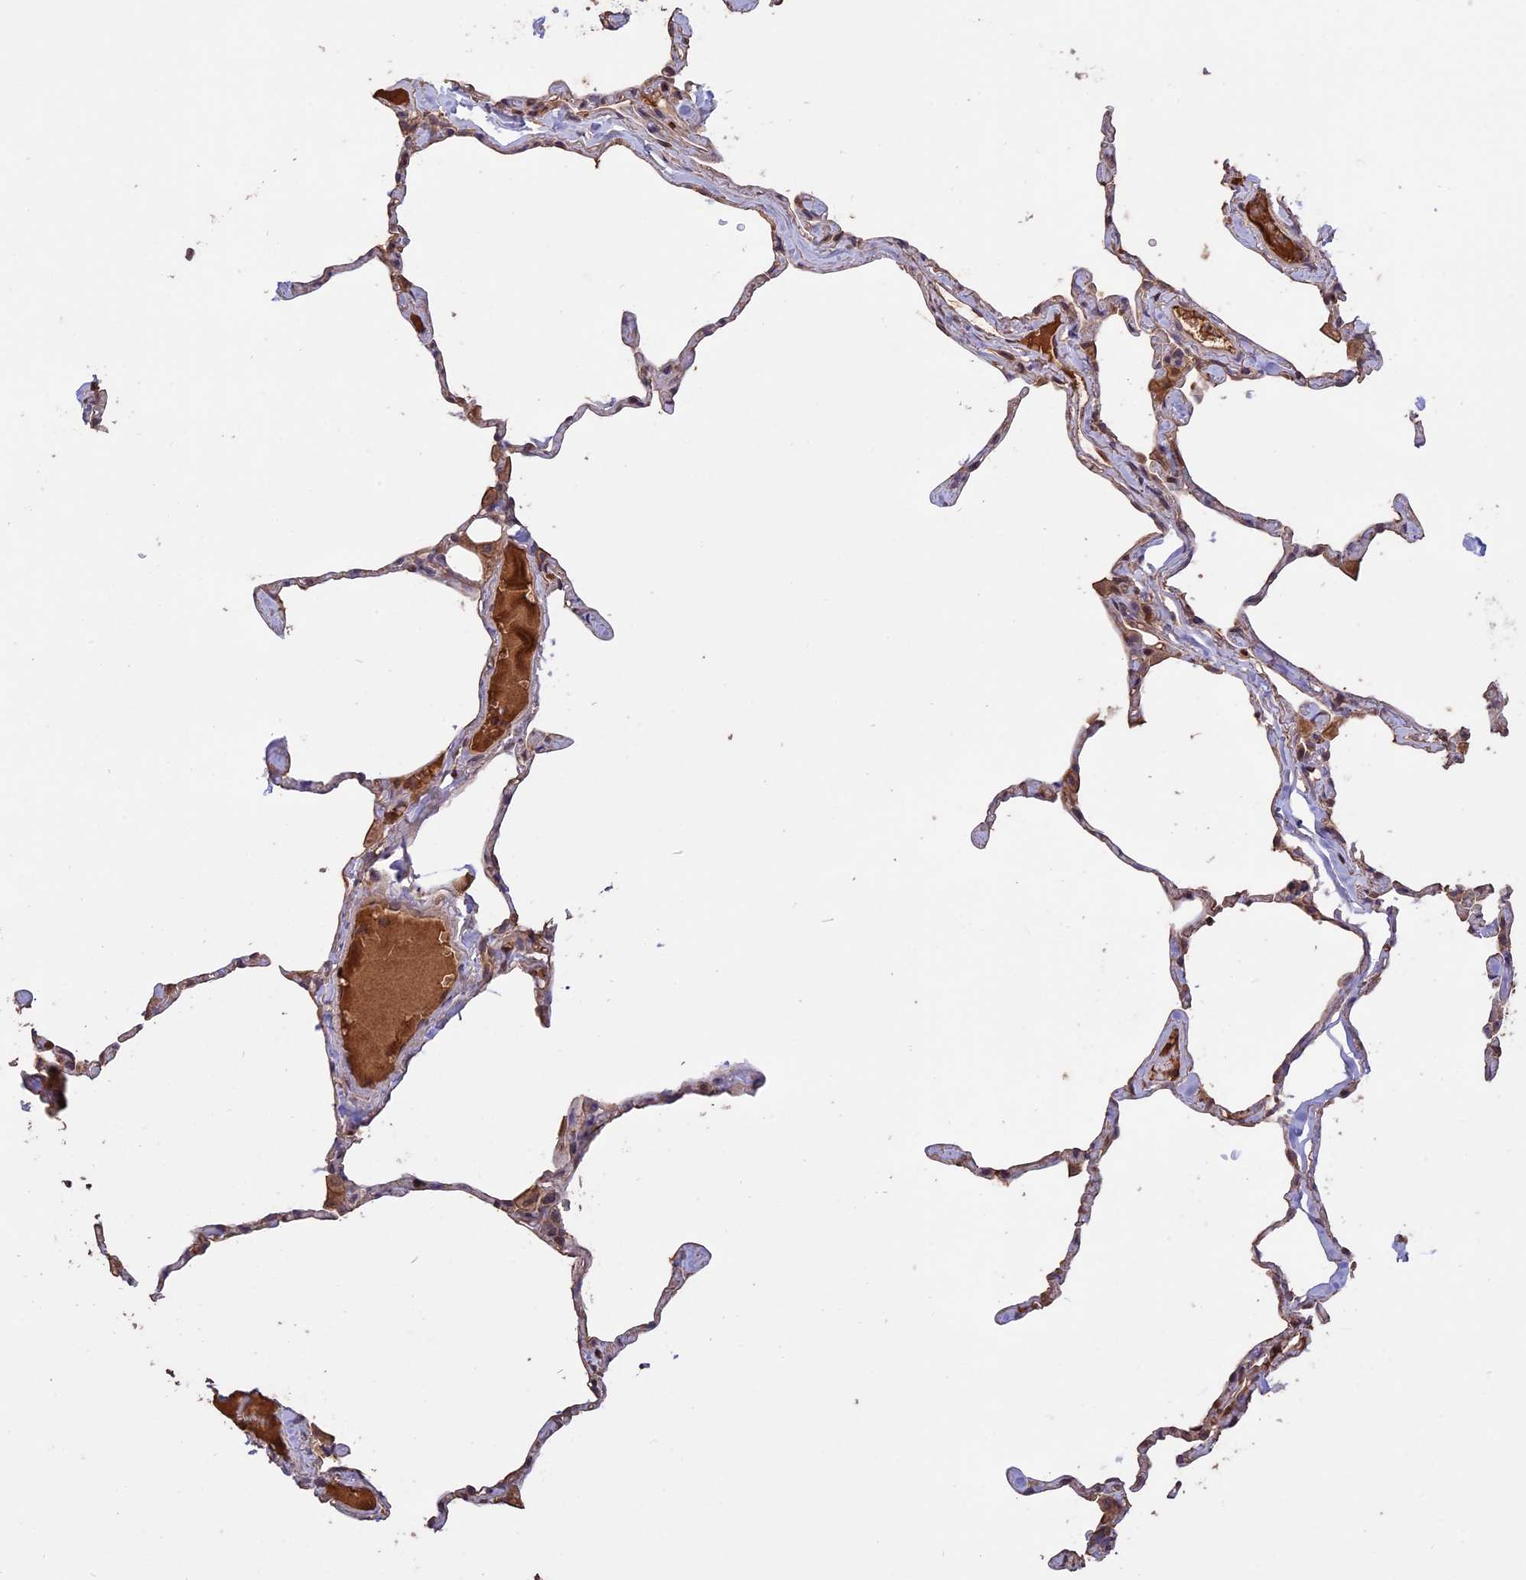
{"staining": {"intensity": "weak", "quantity": "<25%", "location": "cytoplasmic/membranous"}, "tissue": "lung", "cell_type": "Alveolar cells", "image_type": "normal", "snomed": [{"axis": "morphology", "description": "Normal tissue, NOS"}, {"axis": "topography", "description": "Lung"}], "caption": "Immunohistochemical staining of benign lung reveals no significant positivity in alveolar cells.", "gene": "RASAL1", "patient": {"sex": "male", "age": 65}}